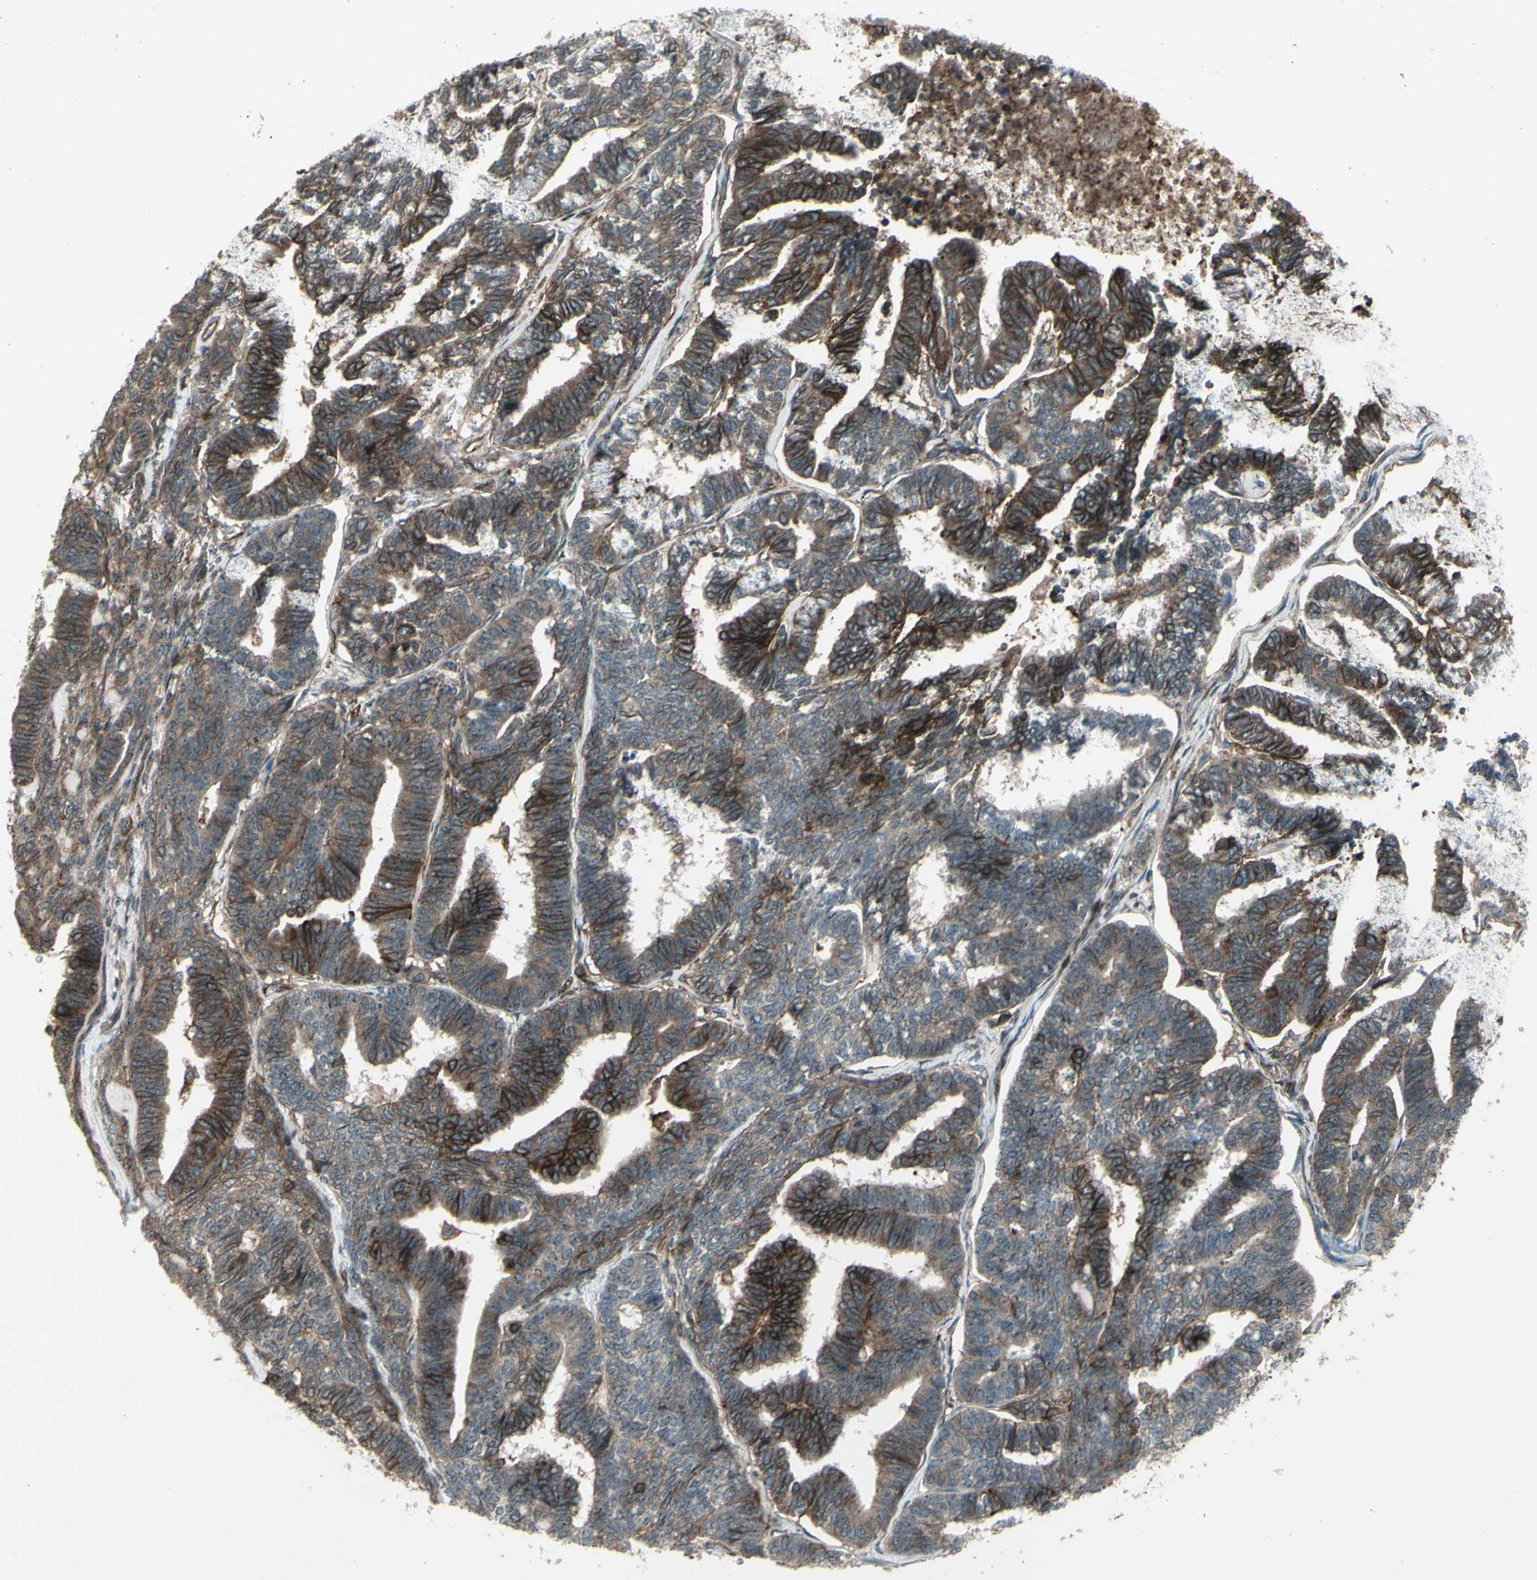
{"staining": {"intensity": "strong", "quantity": "25%-75%", "location": "cytoplasmic/membranous"}, "tissue": "endometrial cancer", "cell_type": "Tumor cells", "image_type": "cancer", "snomed": [{"axis": "morphology", "description": "Adenocarcinoma, NOS"}, {"axis": "topography", "description": "Endometrium"}], "caption": "Protein expression analysis of endometrial adenocarcinoma shows strong cytoplasmic/membranous expression in approximately 25%-75% of tumor cells.", "gene": "FXYD5", "patient": {"sex": "female", "age": 70}}